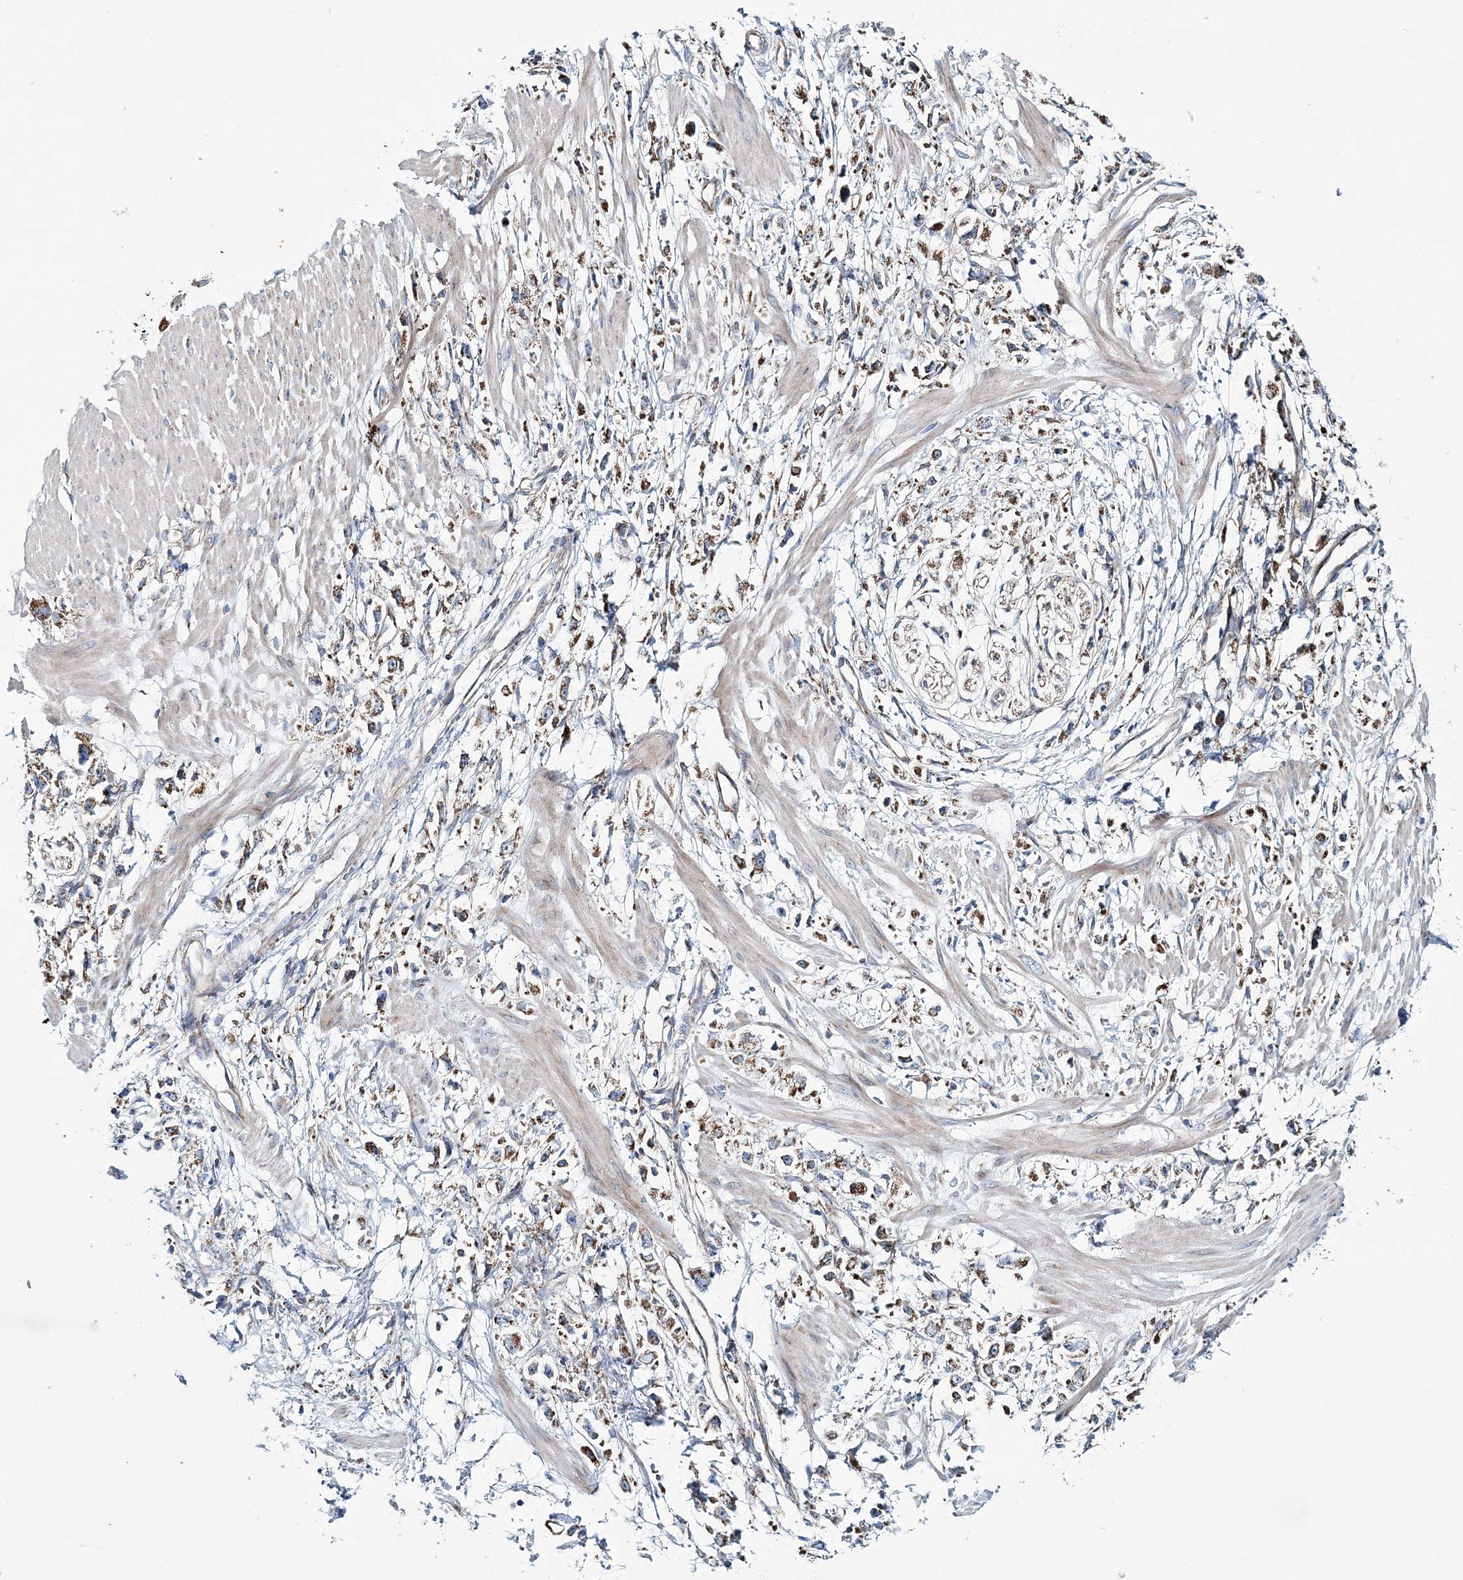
{"staining": {"intensity": "moderate", "quantity": ">75%", "location": "cytoplasmic/membranous"}, "tissue": "stomach cancer", "cell_type": "Tumor cells", "image_type": "cancer", "snomed": [{"axis": "morphology", "description": "Adenocarcinoma, NOS"}, {"axis": "topography", "description": "Stomach"}], "caption": "This photomicrograph exhibits immunohistochemistry staining of stomach adenocarcinoma, with medium moderate cytoplasmic/membranous expression in approximately >75% of tumor cells.", "gene": "ARHGAP6", "patient": {"sex": "female", "age": 59}}